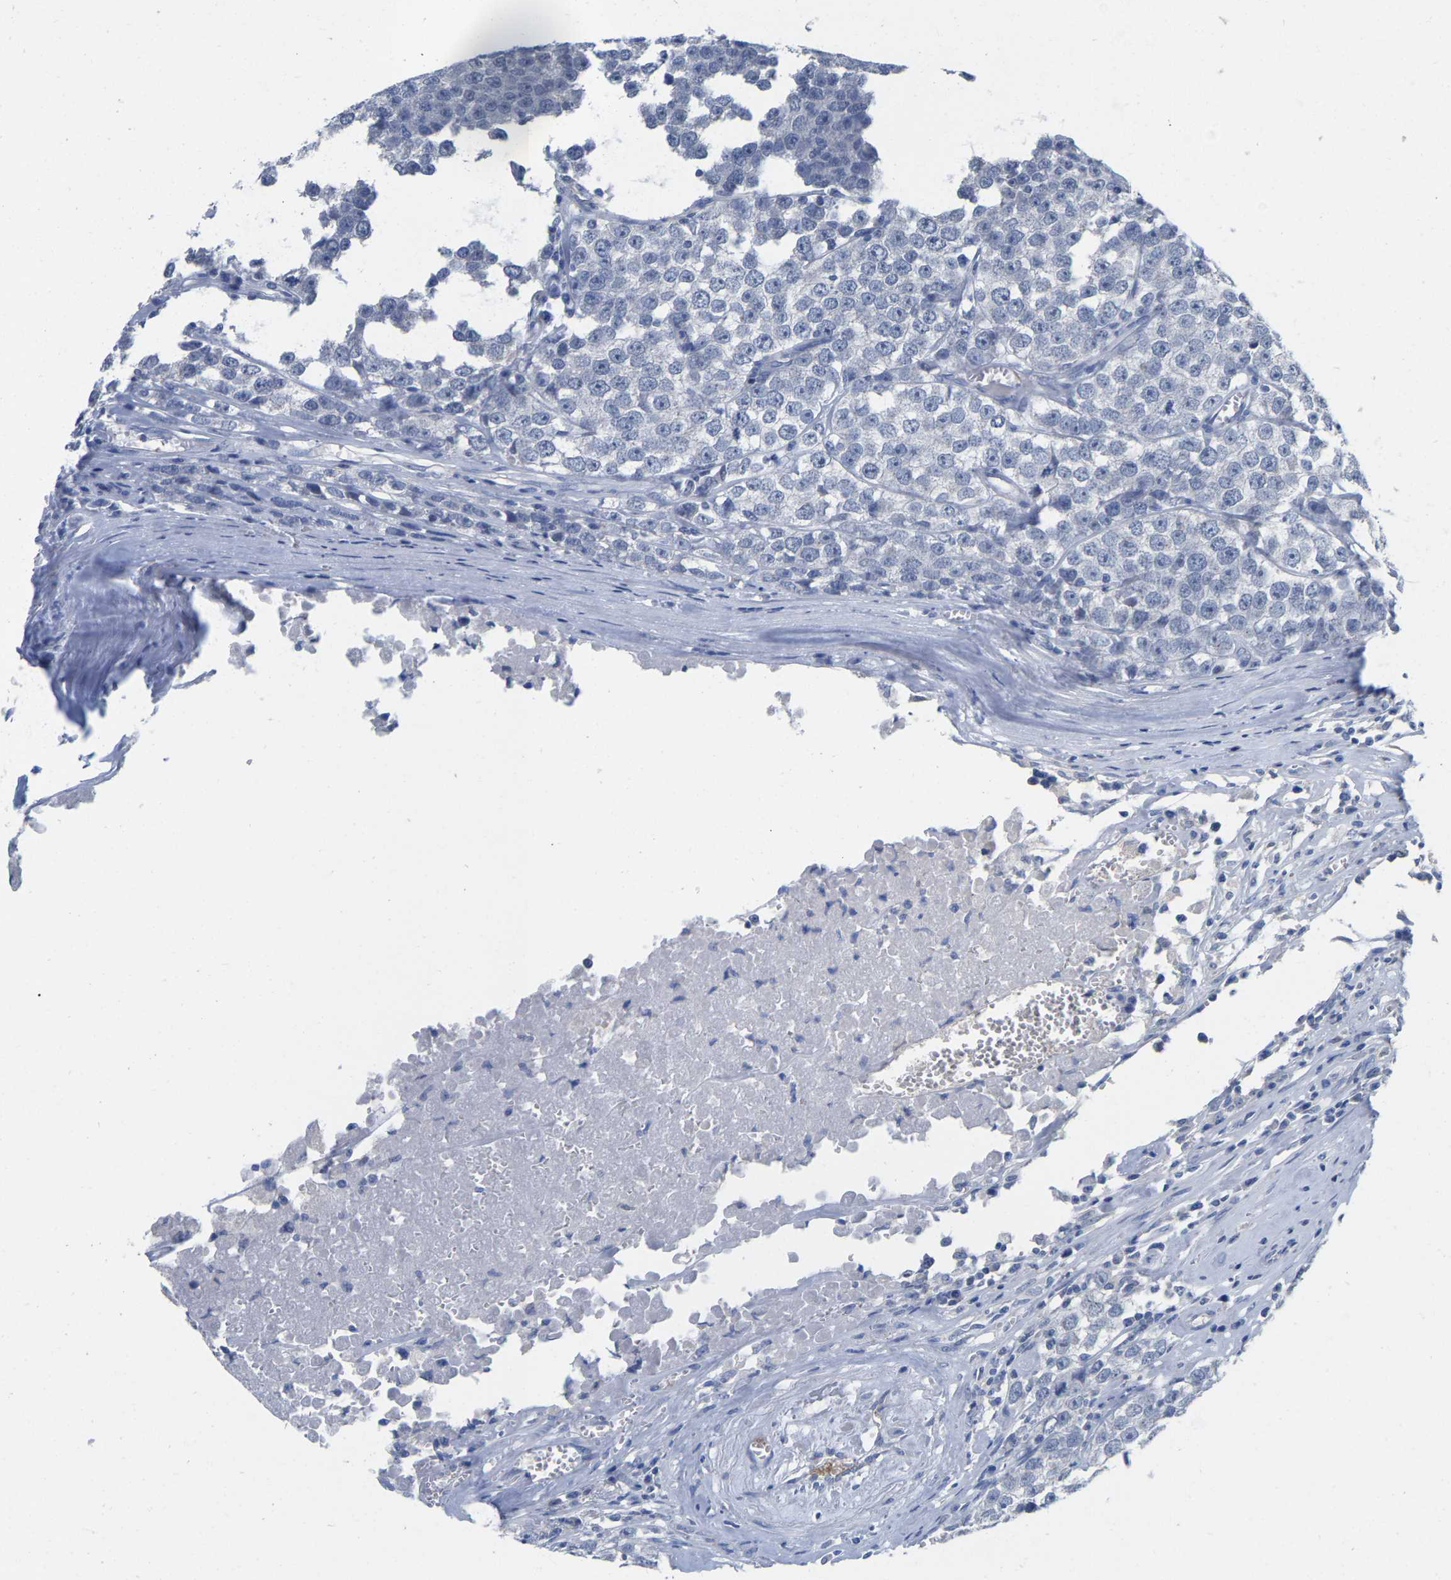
{"staining": {"intensity": "negative", "quantity": "none", "location": "none"}, "tissue": "testis cancer", "cell_type": "Tumor cells", "image_type": "cancer", "snomed": [{"axis": "morphology", "description": "Seminoma, NOS"}, {"axis": "morphology", "description": "Carcinoma, Embryonal, NOS"}, {"axis": "topography", "description": "Testis"}], "caption": "An immunohistochemistry photomicrograph of testis cancer (seminoma) is shown. There is no staining in tumor cells of testis cancer (seminoma).", "gene": "ULBP2", "patient": {"sex": "male", "age": 52}}